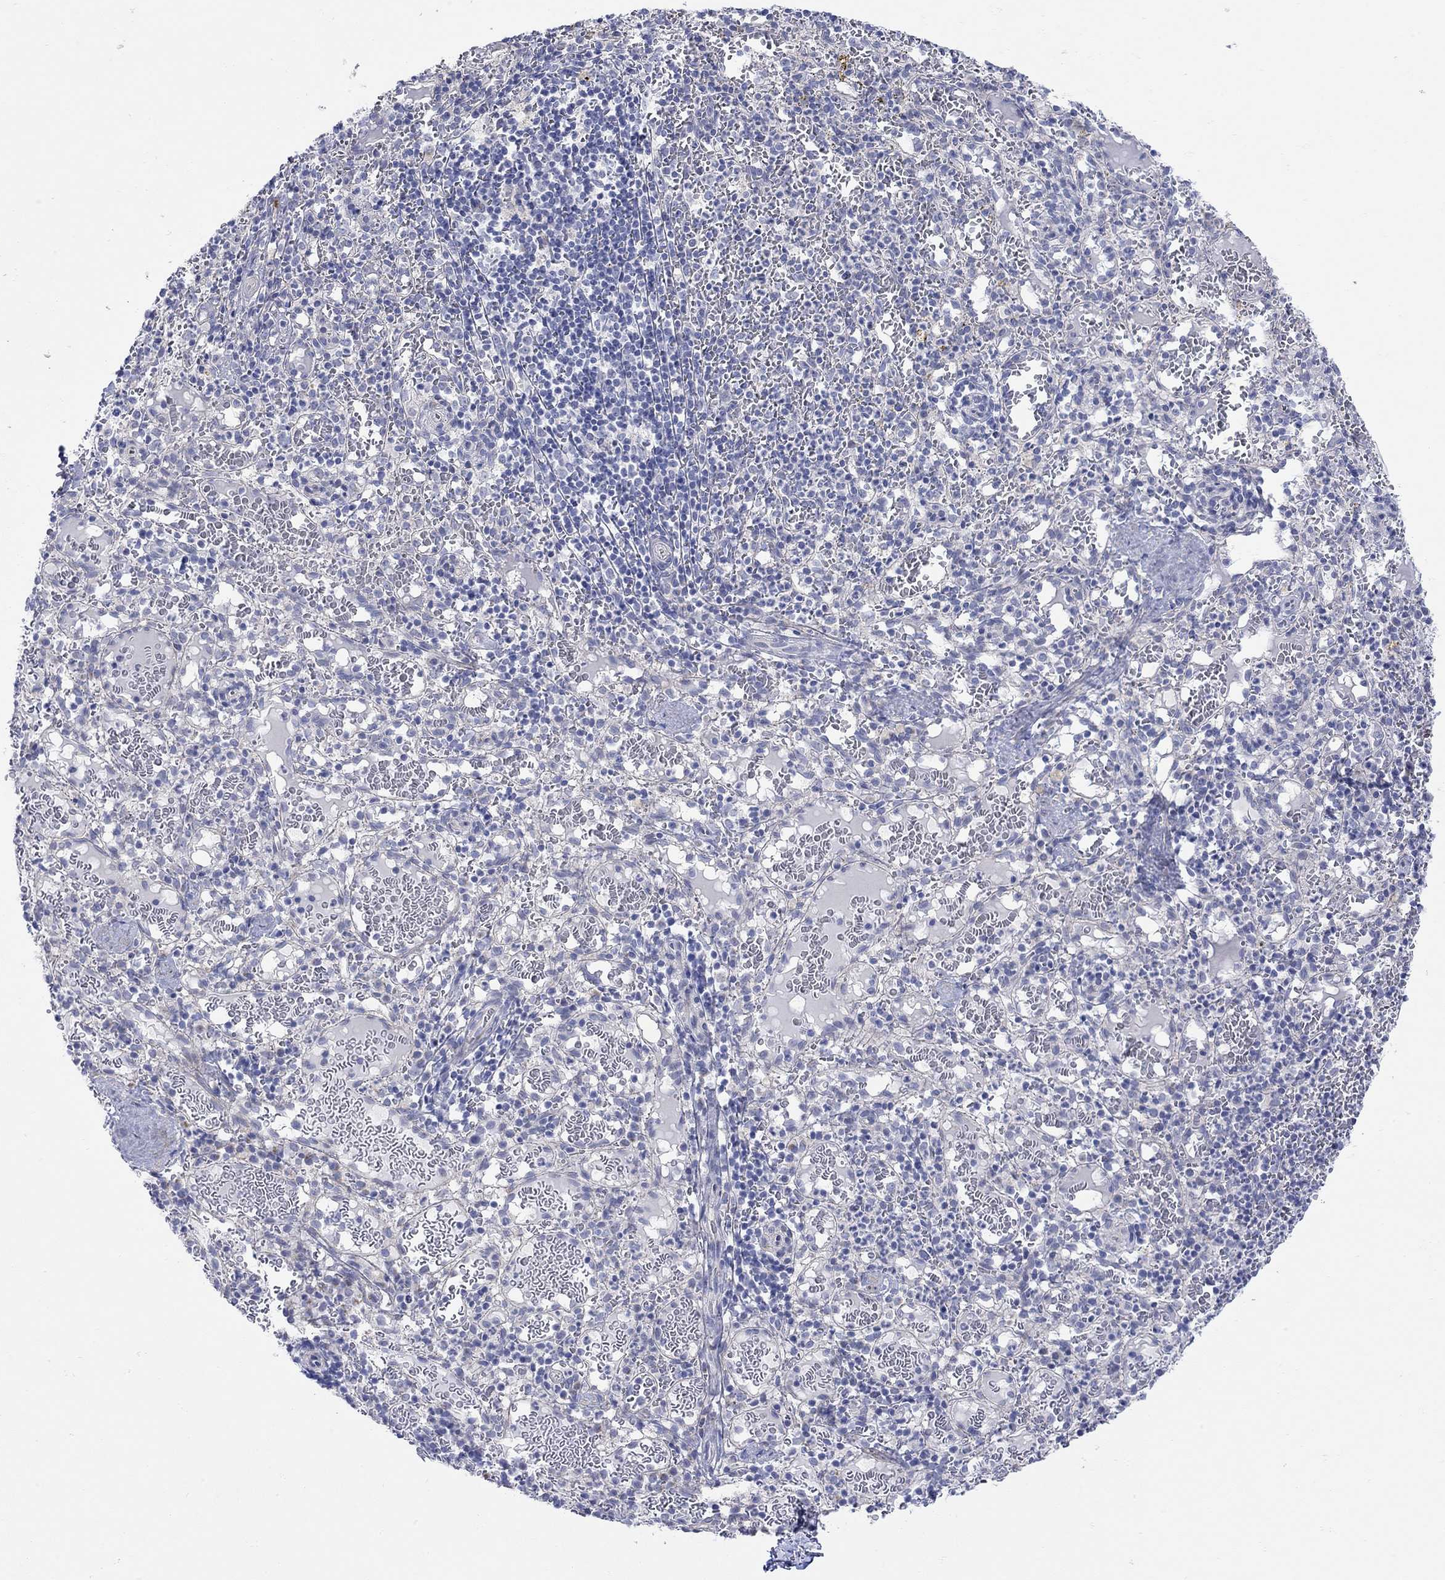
{"staining": {"intensity": "negative", "quantity": "none", "location": "none"}, "tissue": "spleen", "cell_type": "Cells in red pulp", "image_type": "normal", "snomed": [{"axis": "morphology", "description": "Normal tissue, NOS"}, {"axis": "topography", "description": "Spleen"}], "caption": "Immunohistochemistry image of normal spleen: spleen stained with DAB demonstrates no significant protein staining in cells in red pulp.", "gene": "KRT222", "patient": {"sex": "male", "age": 11}}